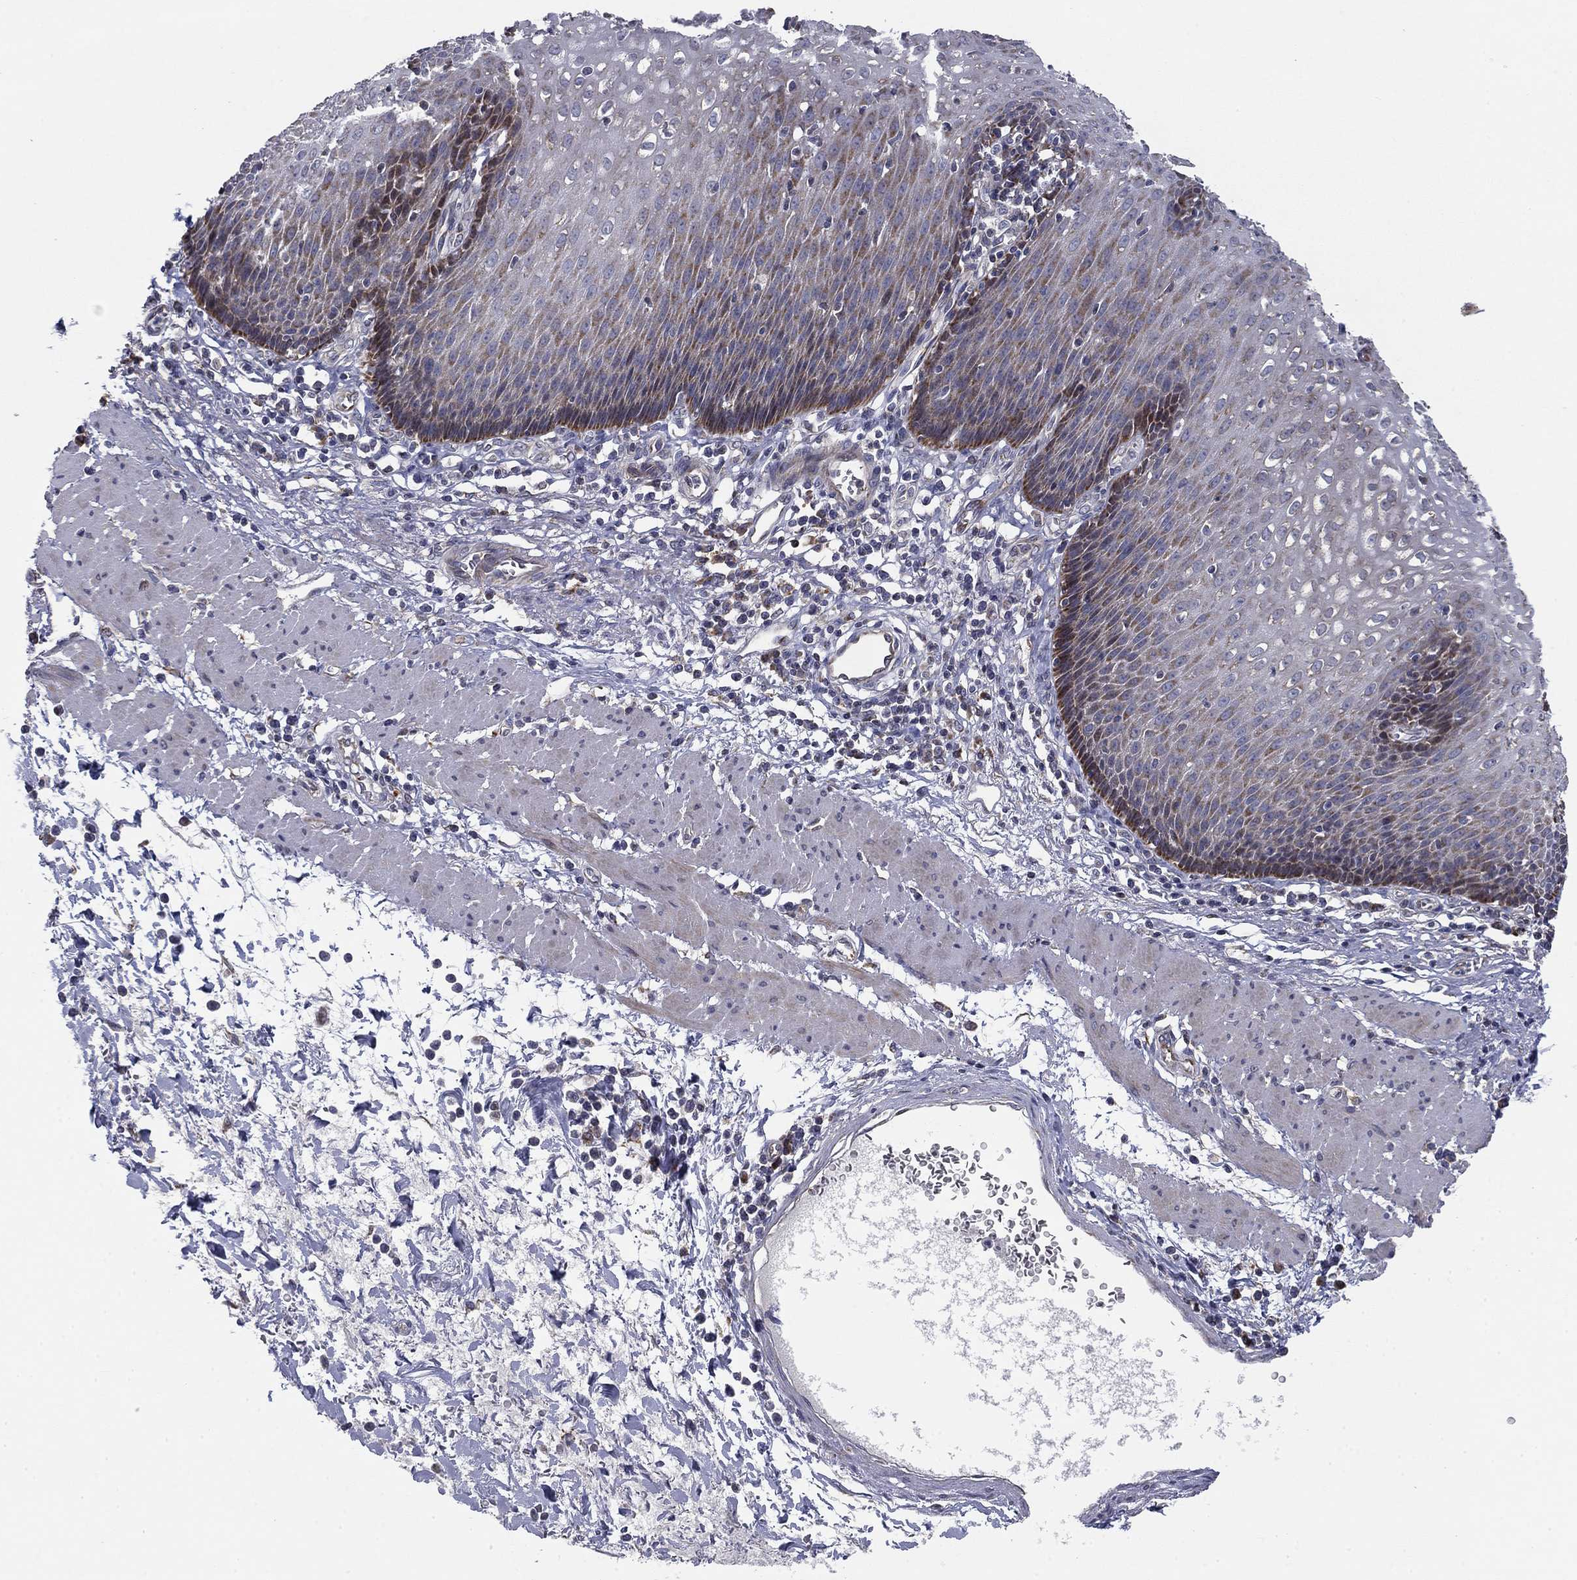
{"staining": {"intensity": "moderate", "quantity": "<25%", "location": "cytoplasmic/membranous"}, "tissue": "esophagus", "cell_type": "Squamous epithelial cells", "image_type": "normal", "snomed": [{"axis": "morphology", "description": "Normal tissue, NOS"}, {"axis": "topography", "description": "Esophagus"}], "caption": "Brown immunohistochemical staining in unremarkable esophagus shows moderate cytoplasmic/membranous expression in approximately <25% of squamous epithelial cells.", "gene": "MMAA", "patient": {"sex": "male", "age": 57}}